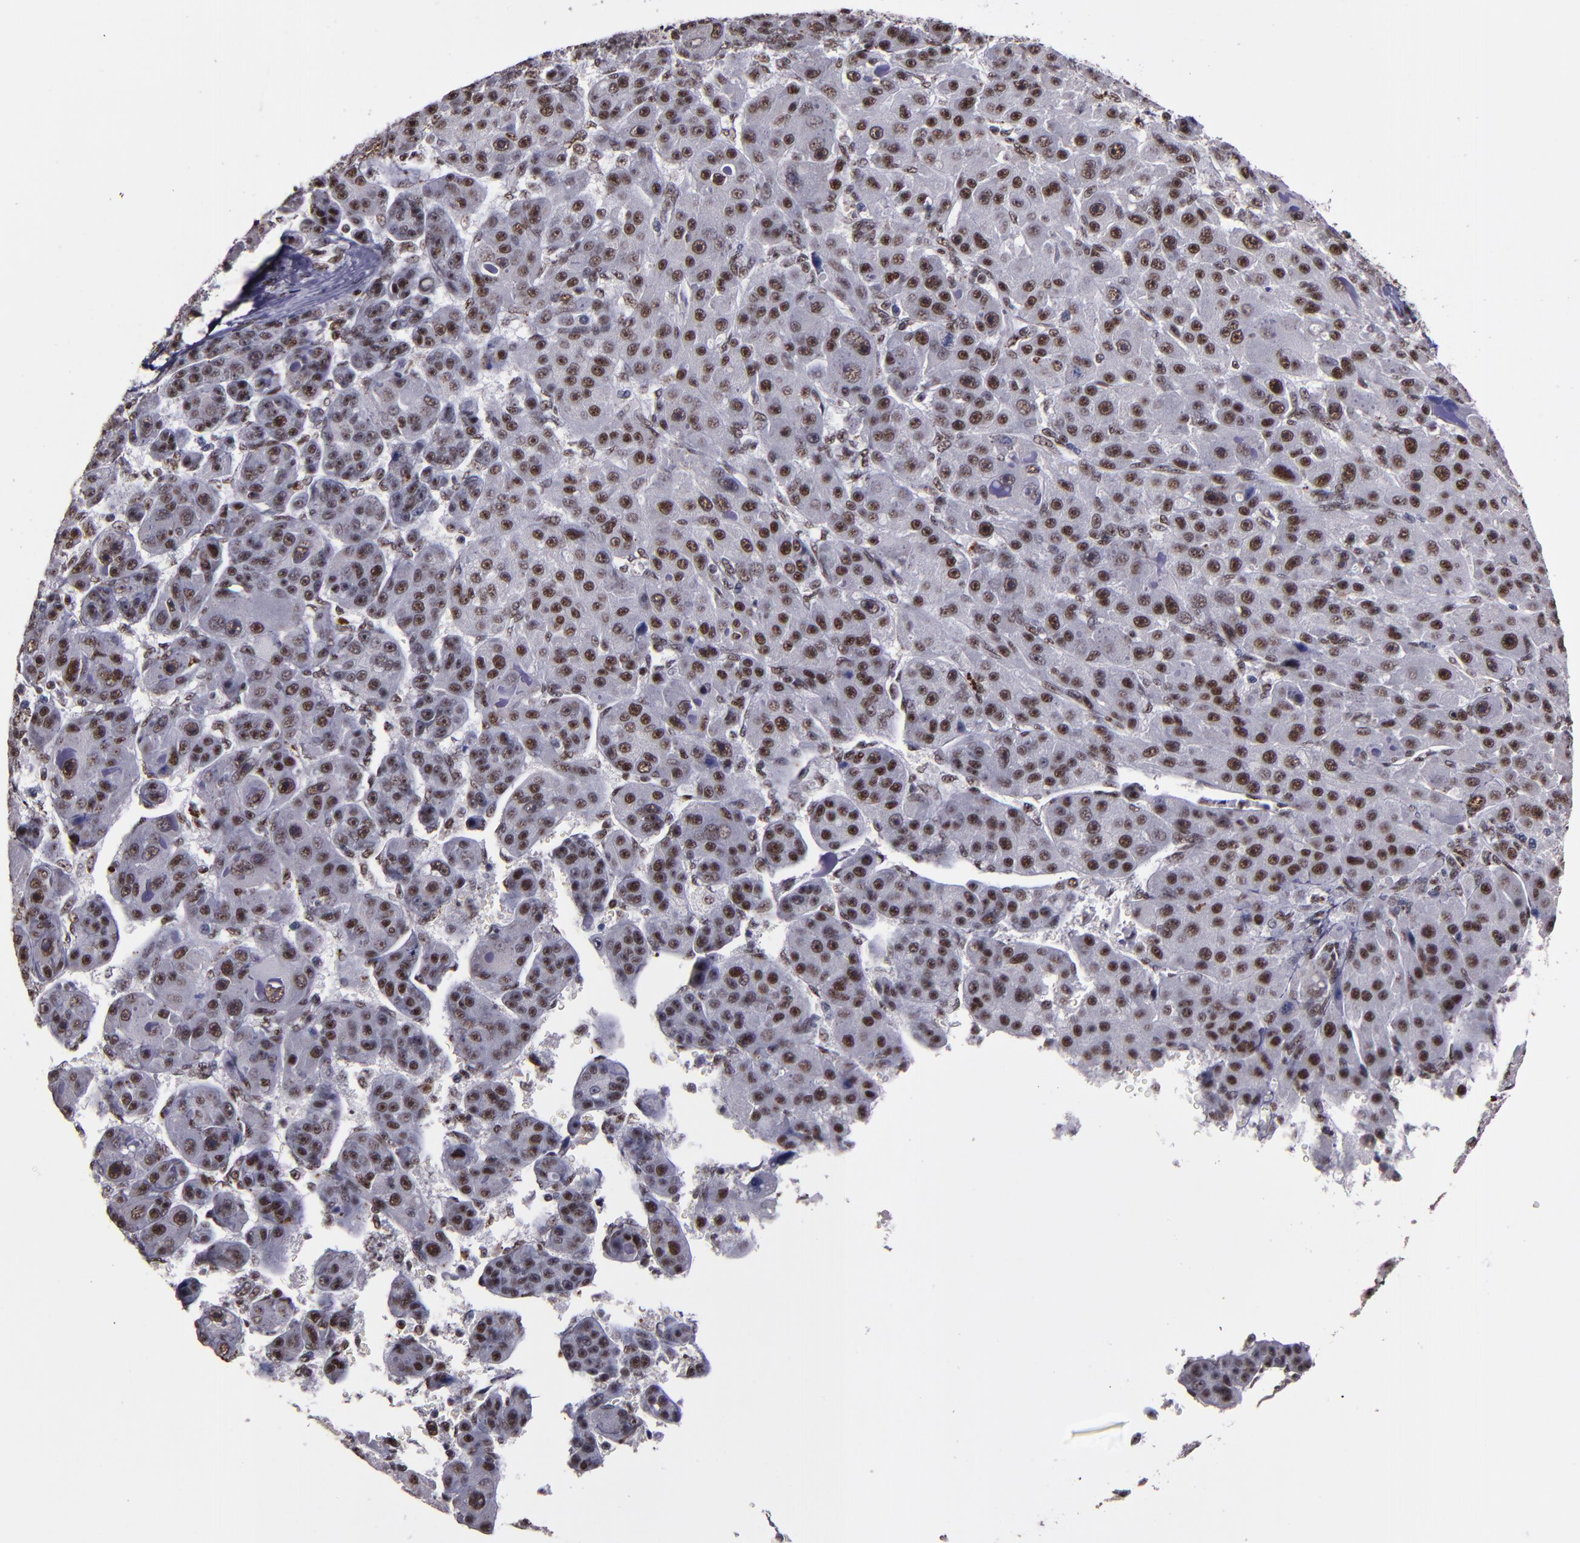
{"staining": {"intensity": "strong", "quantity": ">75%", "location": "nuclear"}, "tissue": "liver cancer", "cell_type": "Tumor cells", "image_type": "cancer", "snomed": [{"axis": "morphology", "description": "Carcinoma, Hepatocellular, NOS"}, {"axis": "topography", "description": "Liver"}], "caption": "Tumor cells display strong nuclear expression in about >75% of cells in liver hepatocellular carcinoma. The staining was performed using DAB (3,3'-diaminobenzidine) to visualize the protein expression in brown, while the nuclei were stained in blue with hematoxylin (Magnification: 20x).", "gene": "PPP4R3A", "patient": {"sex": "male", "age": 76}}